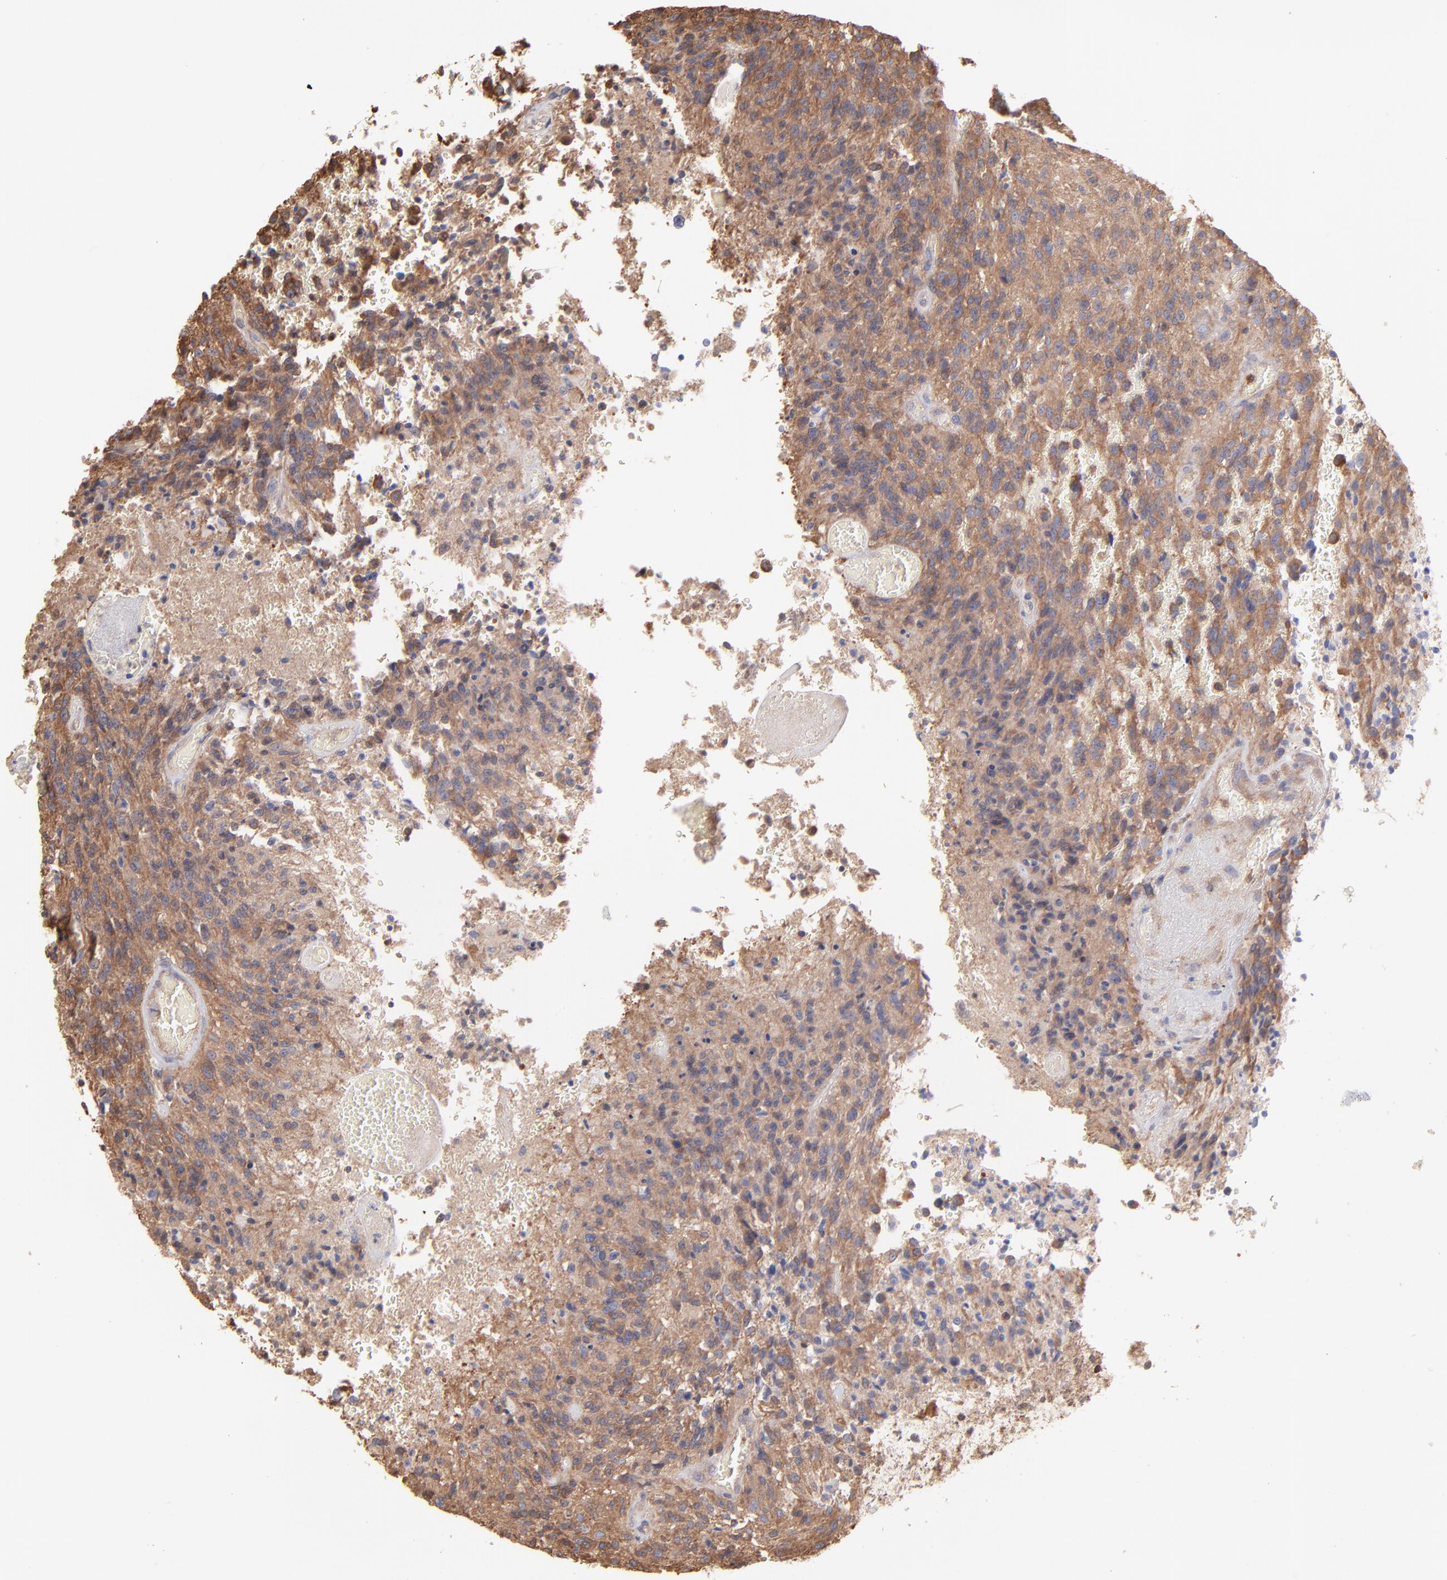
{"staining": {"intensity": "strong", "quantity": ">75%", "location": "cytoplasmic/membranous"}, "tissue": "glioma", "cell_type": "Tumor cells", "image_type": "cancer", "snomed": [{"axis": "morphology", "description": "Normal tissue, NOS"}, {"axis": "morphology", "description": "Glioma, malignant, High grade"}, {"axis": "topography", "description": "Cerebral cortex"}], "caption": "Glioma tissue exhibits strong cytoplasmic/membranous expression in about >75% of tumor cells", "gene": "MAP2K2", "patient": {"sex": "male", "age": 56}}